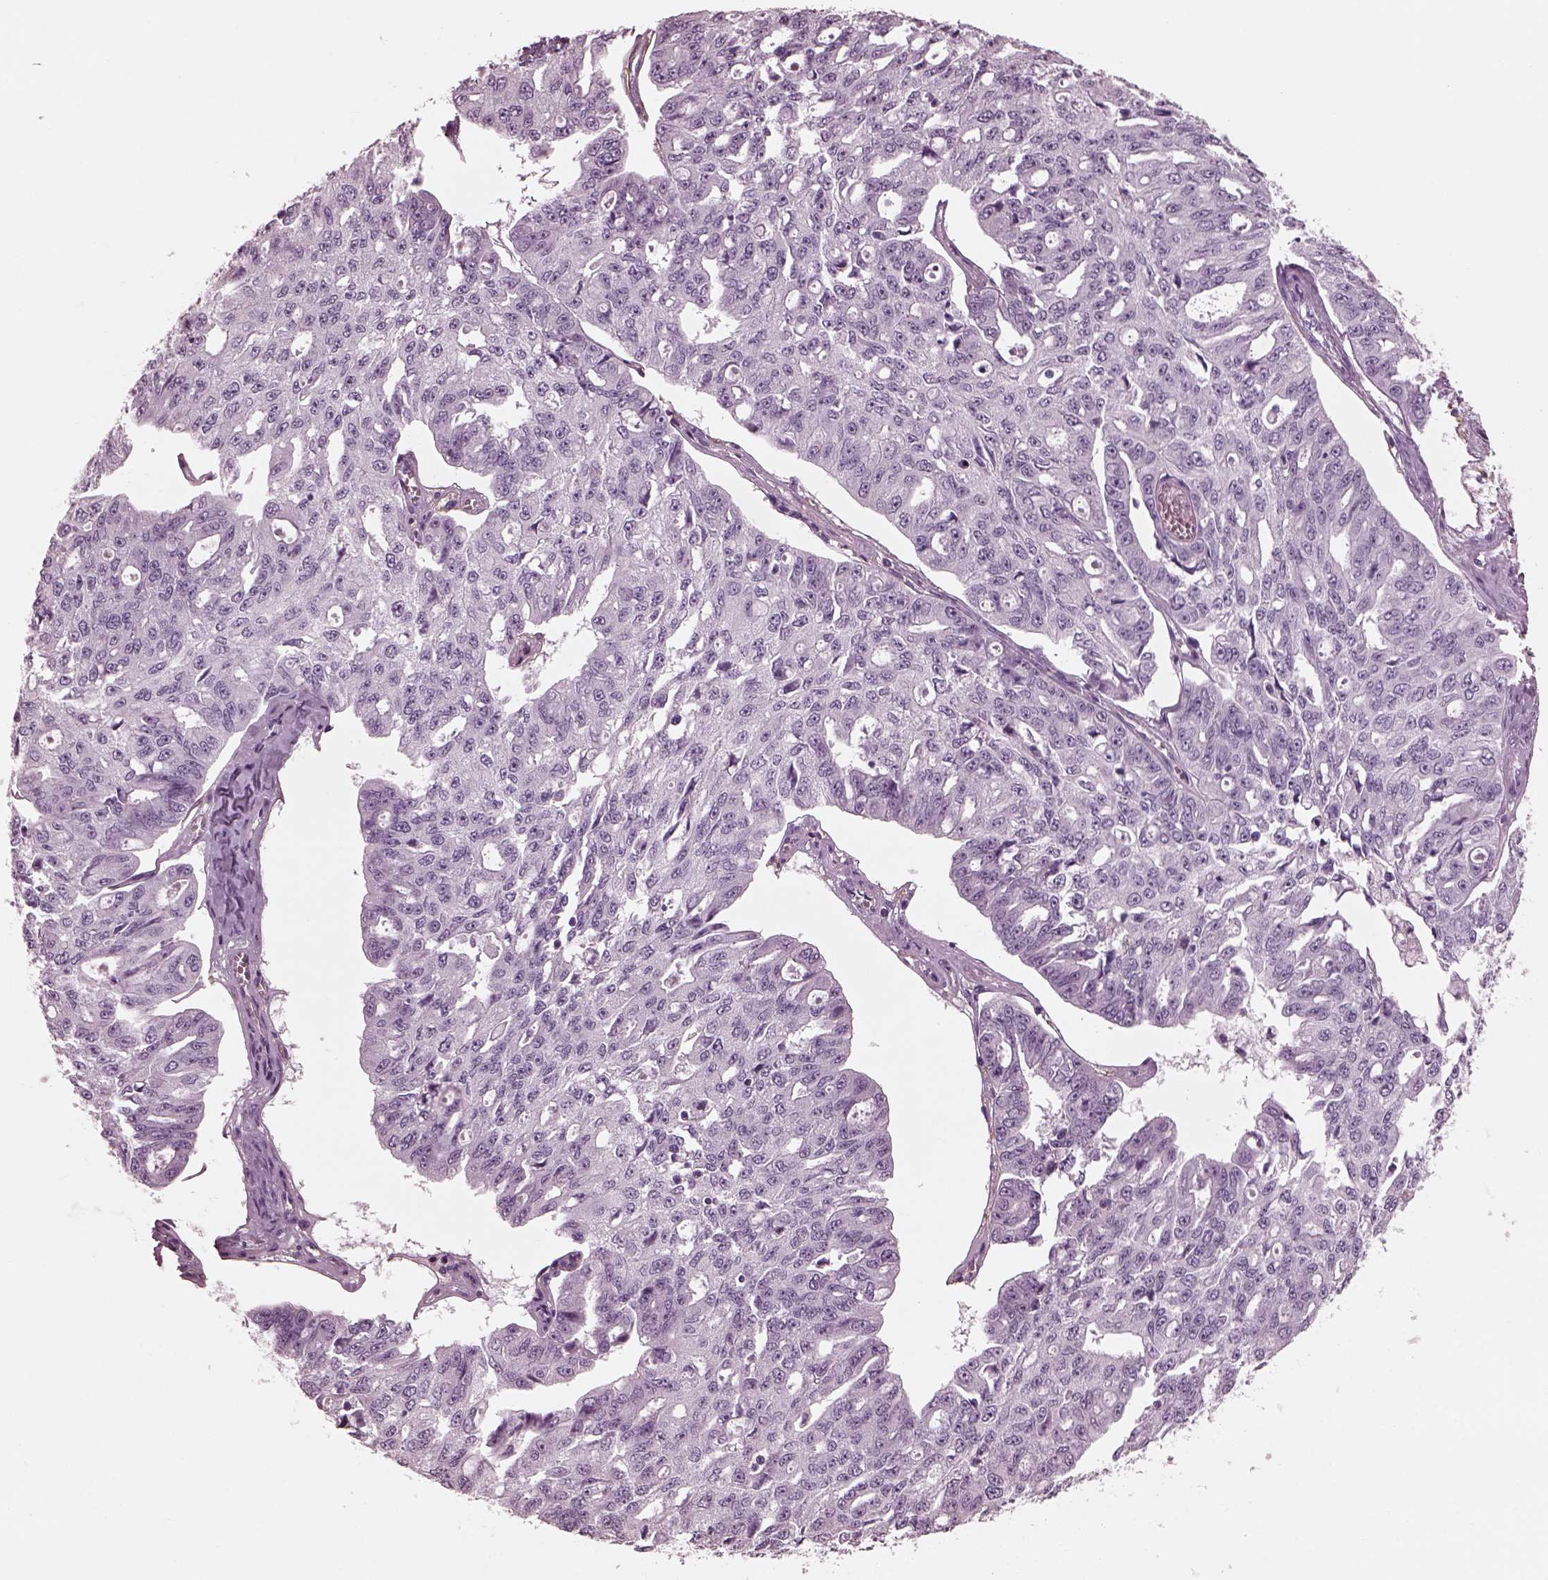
{"staining": {"intensity": "negative", "quantity": "none", "location": "none"}, "tissue": "ovarian cancer", "cell_type": "Tumor cells", "image_type": "cancer", "snomed": [{"axis": "morphology", "description": "Carcinoma, endometroid"}, {"axis": "topography", "description": "Ovary"}], "caption": "Immunohistochemistry of human ovarian endometroid carcinoma exhibits no expression in tumor cells. Nuclei are stained in blue.", "gene": "CGA", "patient": {"sex": "female", "age": 65}}